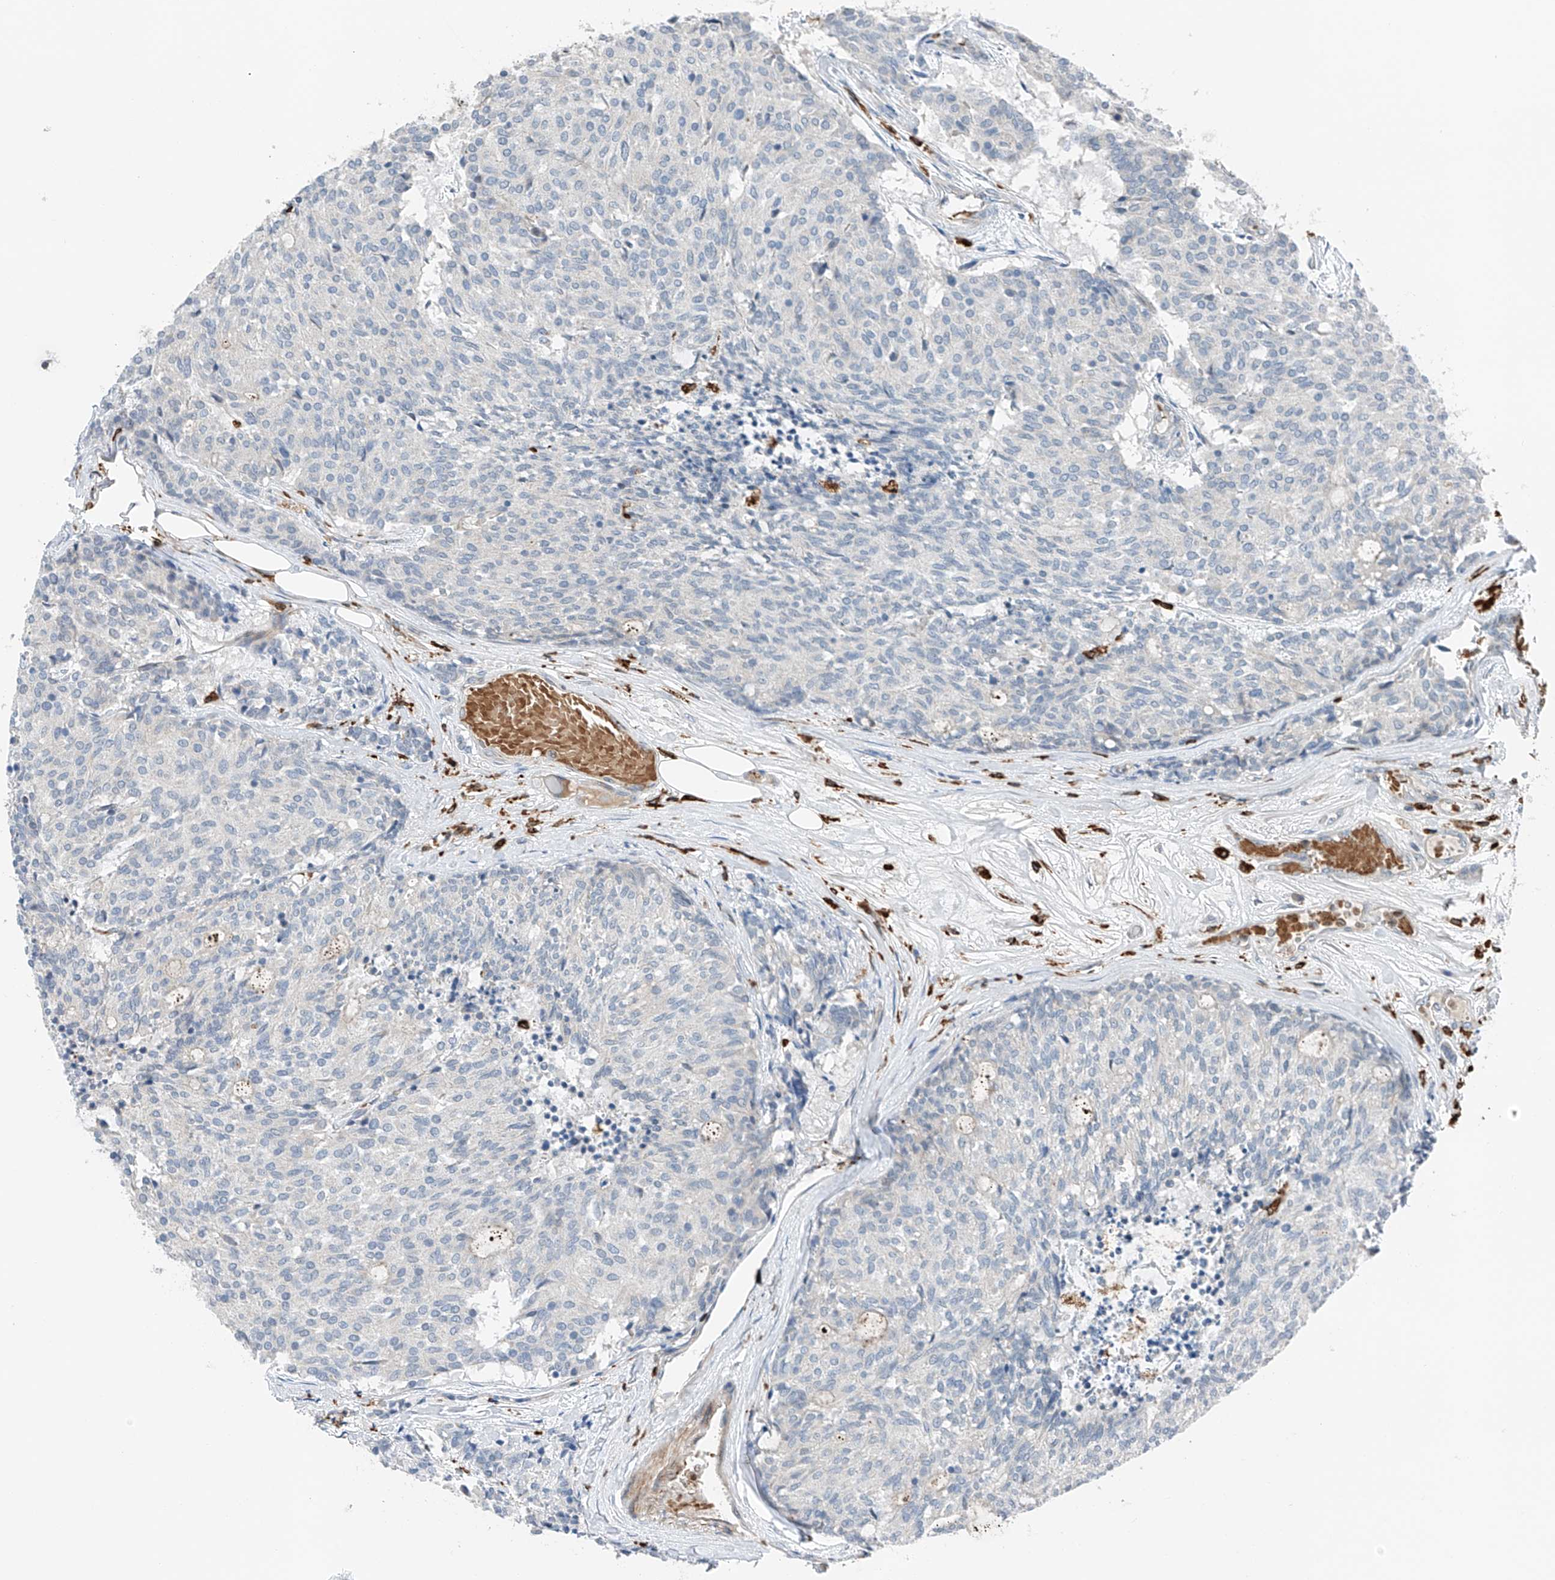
{"staining": {"intensity": "negative", "quantity": "none", "location": "none"}, "tissue": "carcinoid", "cell_type": "Tumor cells", "image_type": "cancer", "snomed": [{"axis": "morphology", "description": "Carcinoid, malignant, NOS"}, {"axis": "topography", "description": "Pancreas"}], "caption": "This is an IHC image of malignant carcinoid. There is no positivity in tumor cells.", "gene": "TBXAS1", "patient": {"sex": "female", "age": 54}}